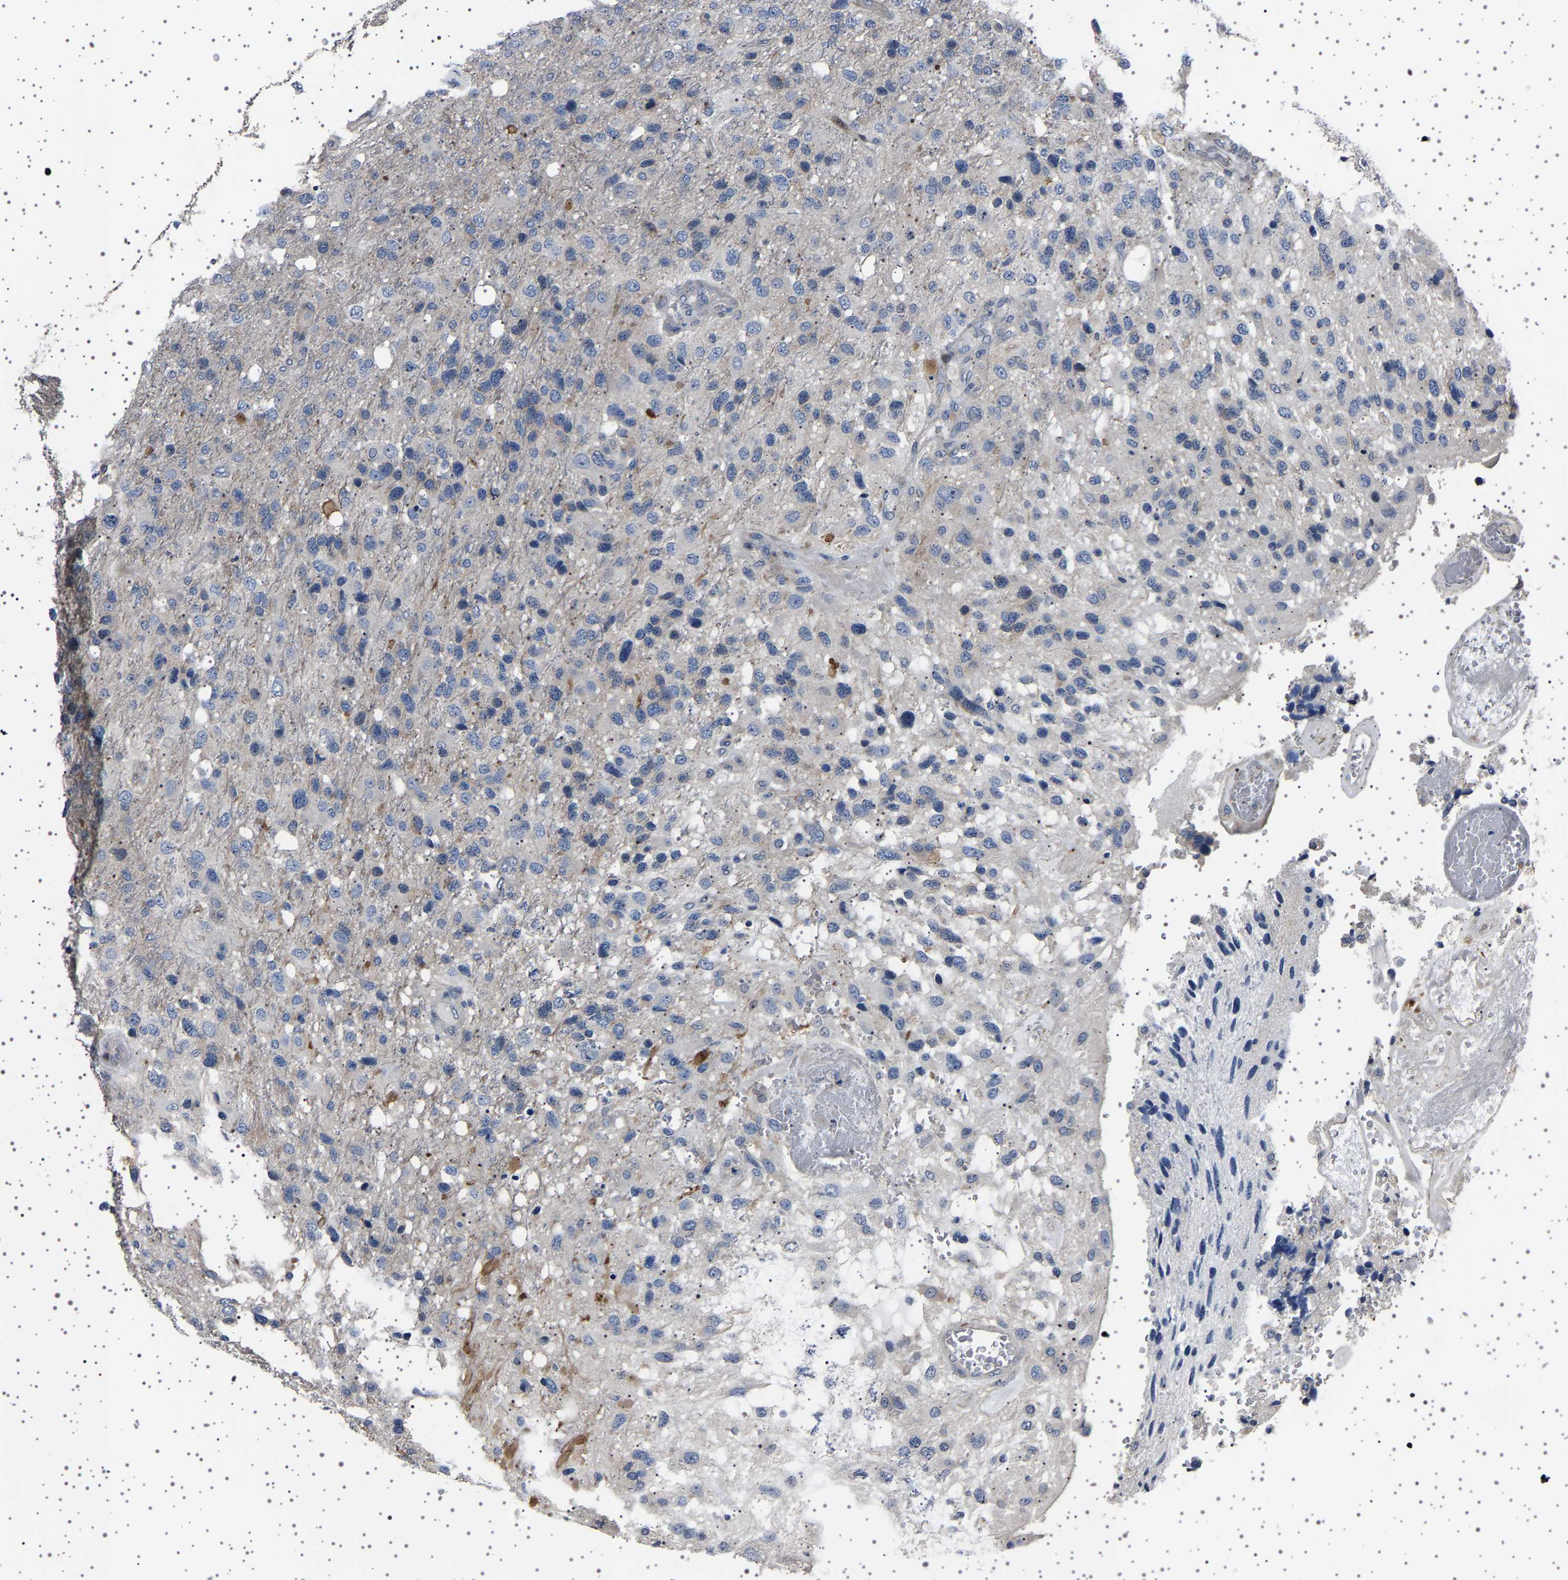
{"staining": {"intensity": "negative", "quantity": "none", "location": "none"}, "tissue": "glioma", "cell_type": "Tumor cells", "image_type": "cancer", "snomed": [{"axis": "morphology", "description": "Glioma, malignant, High grade"}, {"axis": "topography", "description": "Brain"}], "caption": "Protein analysis of glioma shows no significant expression in tumor cells. (Brightfield microscopy of DAB (3,3'-diaminobenzidine) immunohistochemistry (IHC) at high magnification).", "gene": "PAK5", "patient": {"sex": "female", "age": 58}}